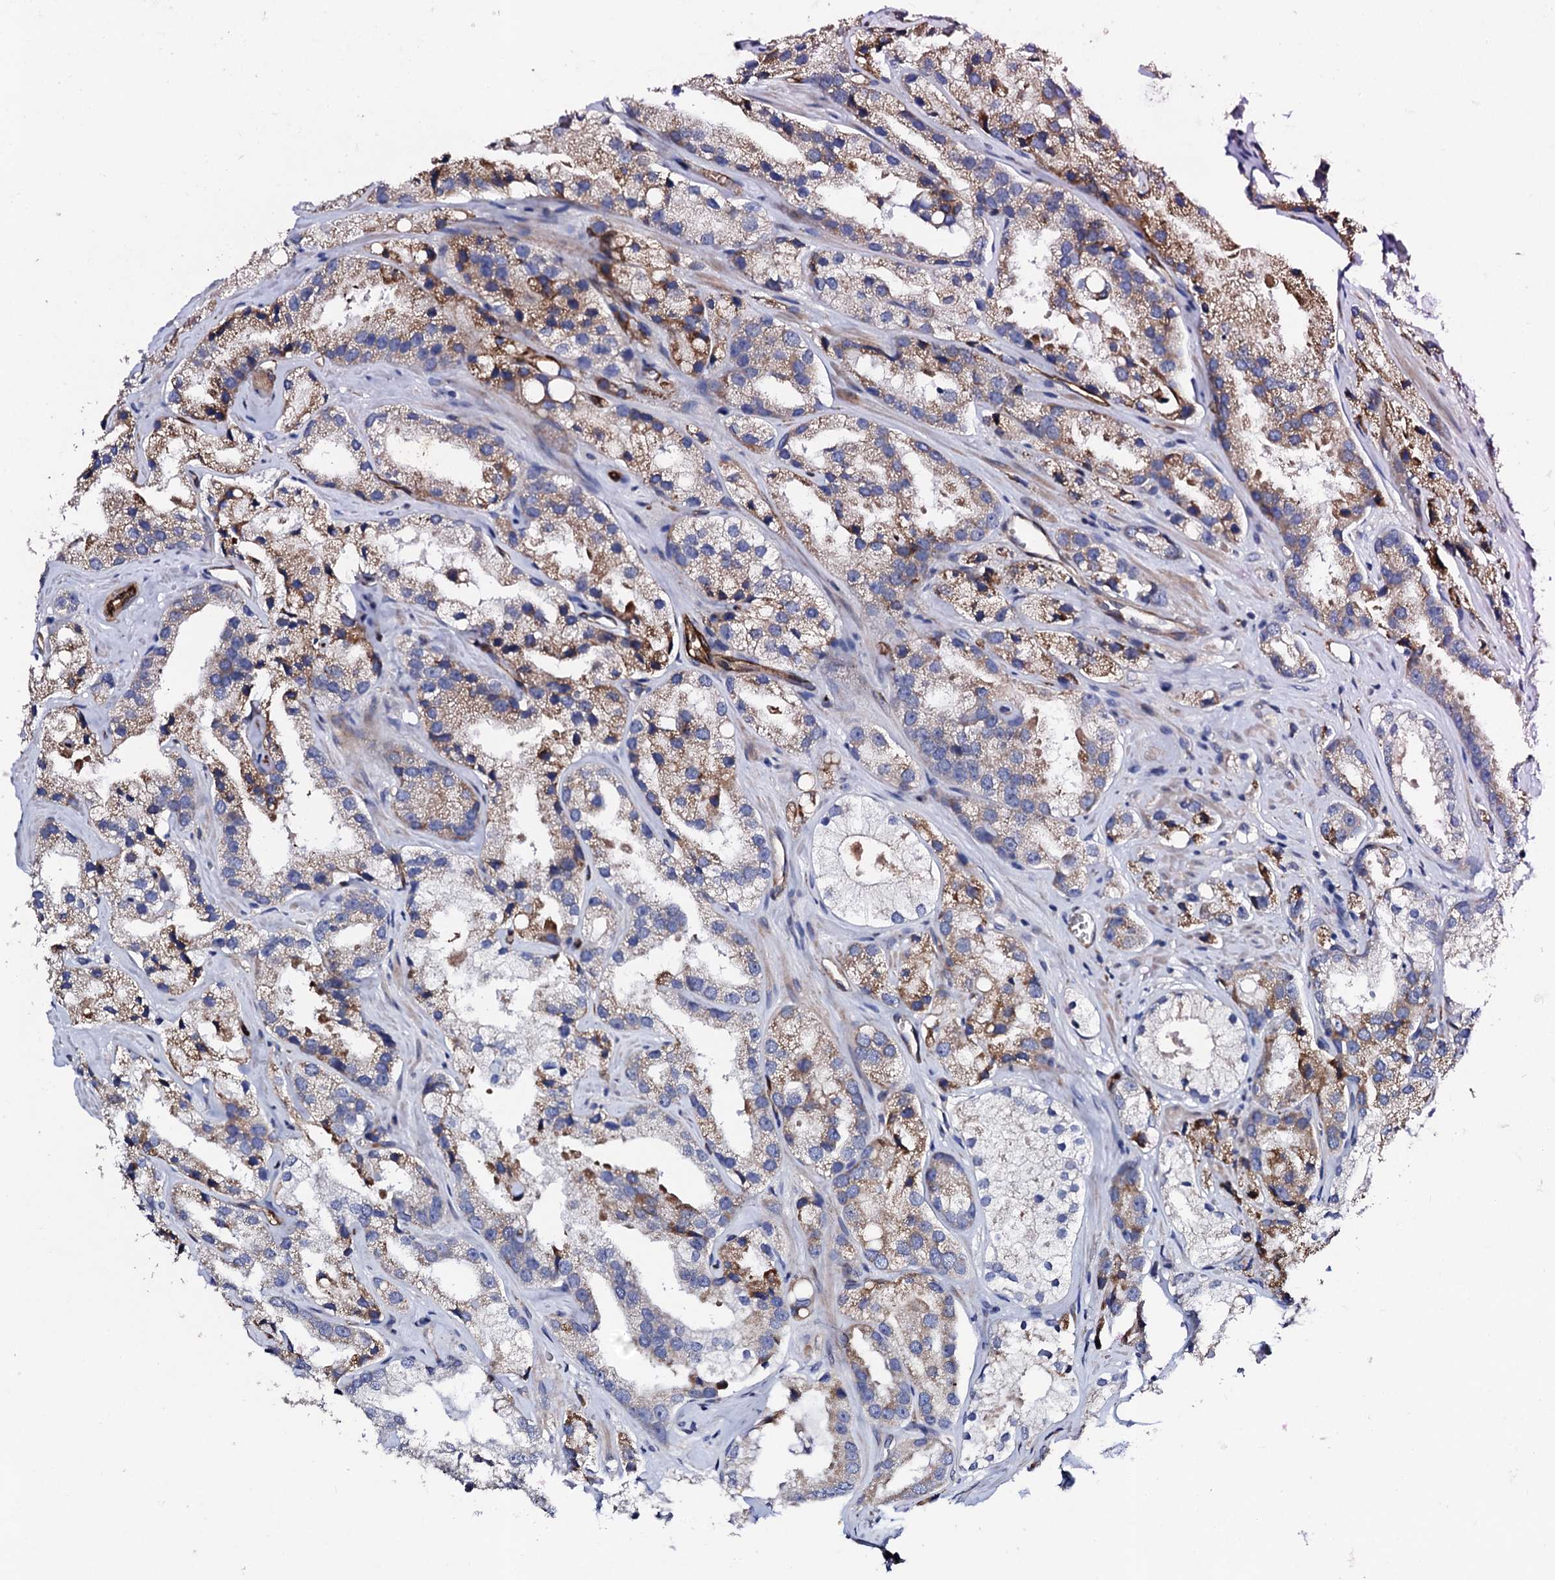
{"staining": {"intensity": "moderate", "quantity": ">75%", "location": "cytoplasmic/membranous"}, "tissue": "prostate cancer", "cell_type": "Tumor cells", "image_type": "cancer", "snomed": [{"axis": "morphology", "description": "Adenocarcinoma, High grade"}, {"axis": "topography", "description": "Prostate"}], "caption": "Protein analysis of adenocarcinoma (high-grade) (prostate) tissue reveals moderate cytoplasmic/membranous staining in approximately >75% of tumor cells. The protein is stained brown, and the nuclei are stained in blue (DAB (3,3'-diaminobenzidine) IHC with brightfield microscopy, high magnification).", "gene": "DBX1", "patient": {"sex": "male", "age": 66}}